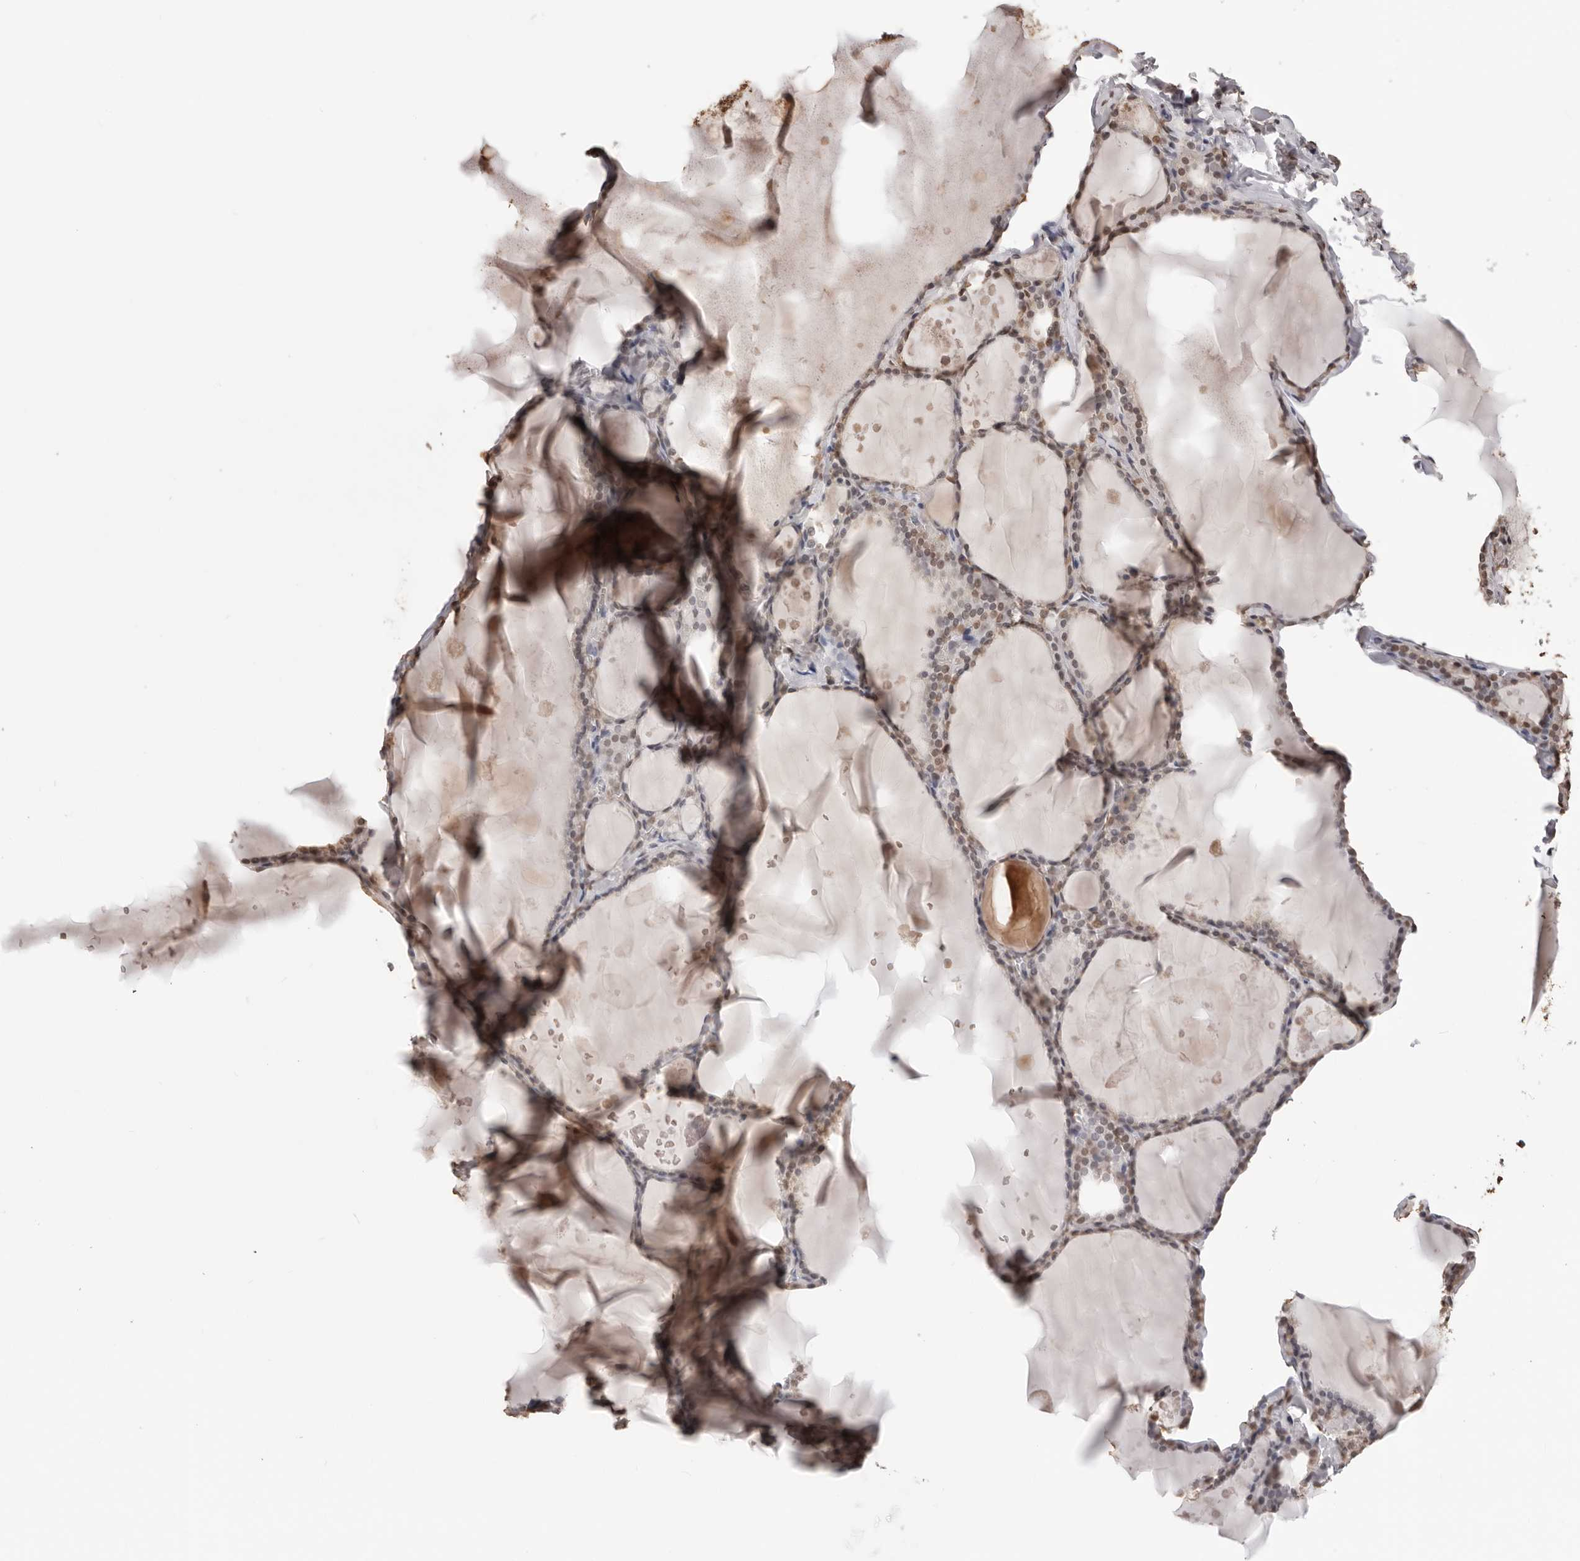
{"staining": {"intensity": "moderate", "quantity": ">75%", "location": "nuclear"}, "tissue": "thyroid gland", "cell_type": "Glandular cells", "image_type": "normal", "snomed": [{"axis": "morphology", "description": "Normal tissue, NOS"}, {"axis": "topography", "description": "Thyroid gland"}], "caption": "A medium amount of moderate nuclear staining is present in about >75% of glandular cells in unremarkable thyroid gland.", "gene": "OLIG3", "patient": {"sex": "male", "age": 56}}